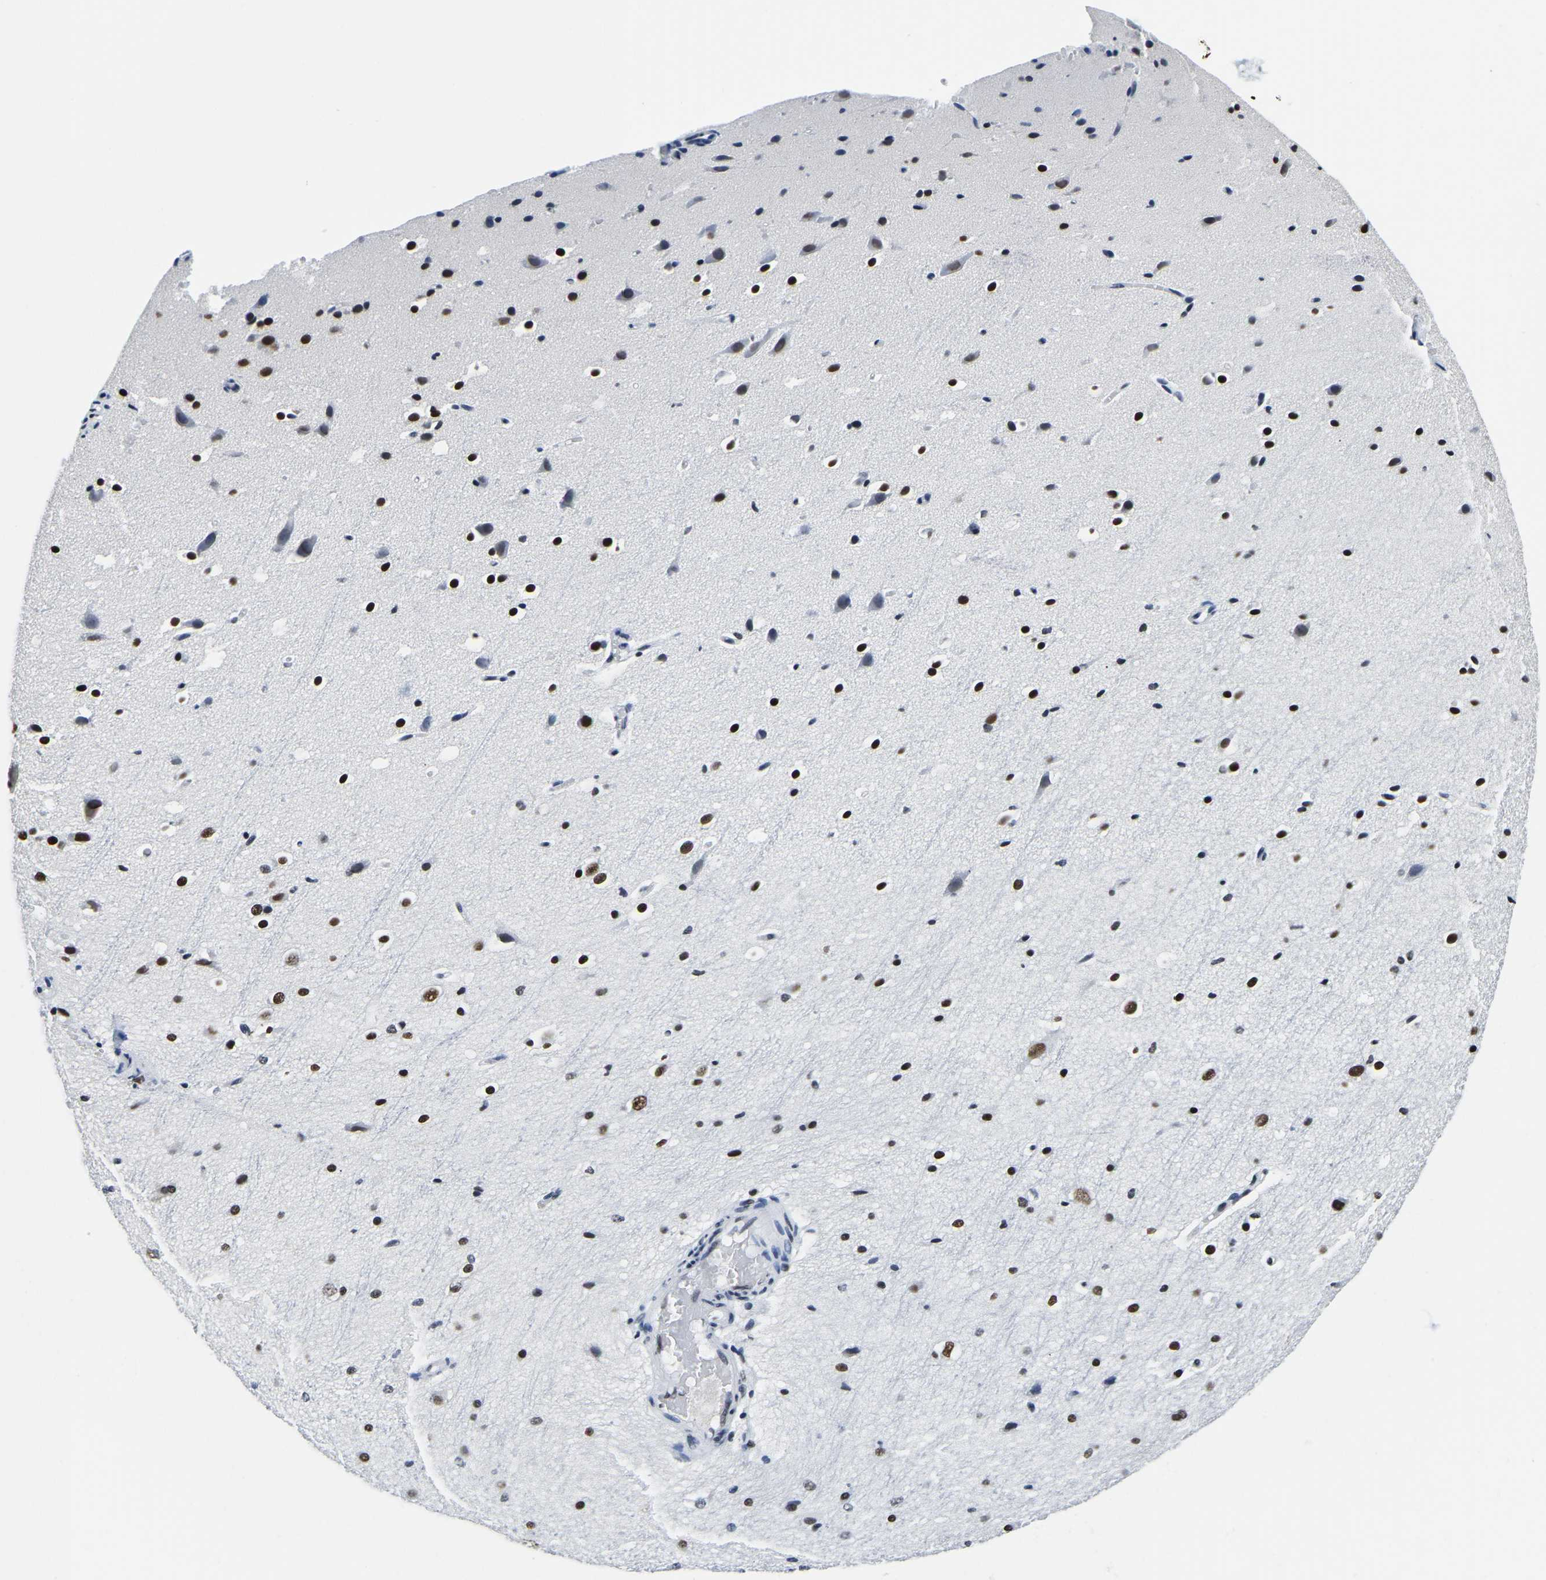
{"staining": {"intensity": "negative", "quantity": "none", "location": "none"}, "tissue": "cerebral cortex", "cell_type": "Endothelial cells", "image_type": "normal", "snomed": [{"axis": "morphology", "description": "Normal tissue, NOS"}, {"axis": "morphology", "description": "Developmental malformation"}, {"axis": "topography", "description": "Cerebral cortex"}], "caption": "Immunohistochemistry (IHC) of normal cerebral cortex demonstrates no positivity in endothelial cells. (Immunohistochemistry, brightfield microscopy, high magnification).", "gene": "UBA1", "patient": {"sex": "female", "age": 30}}